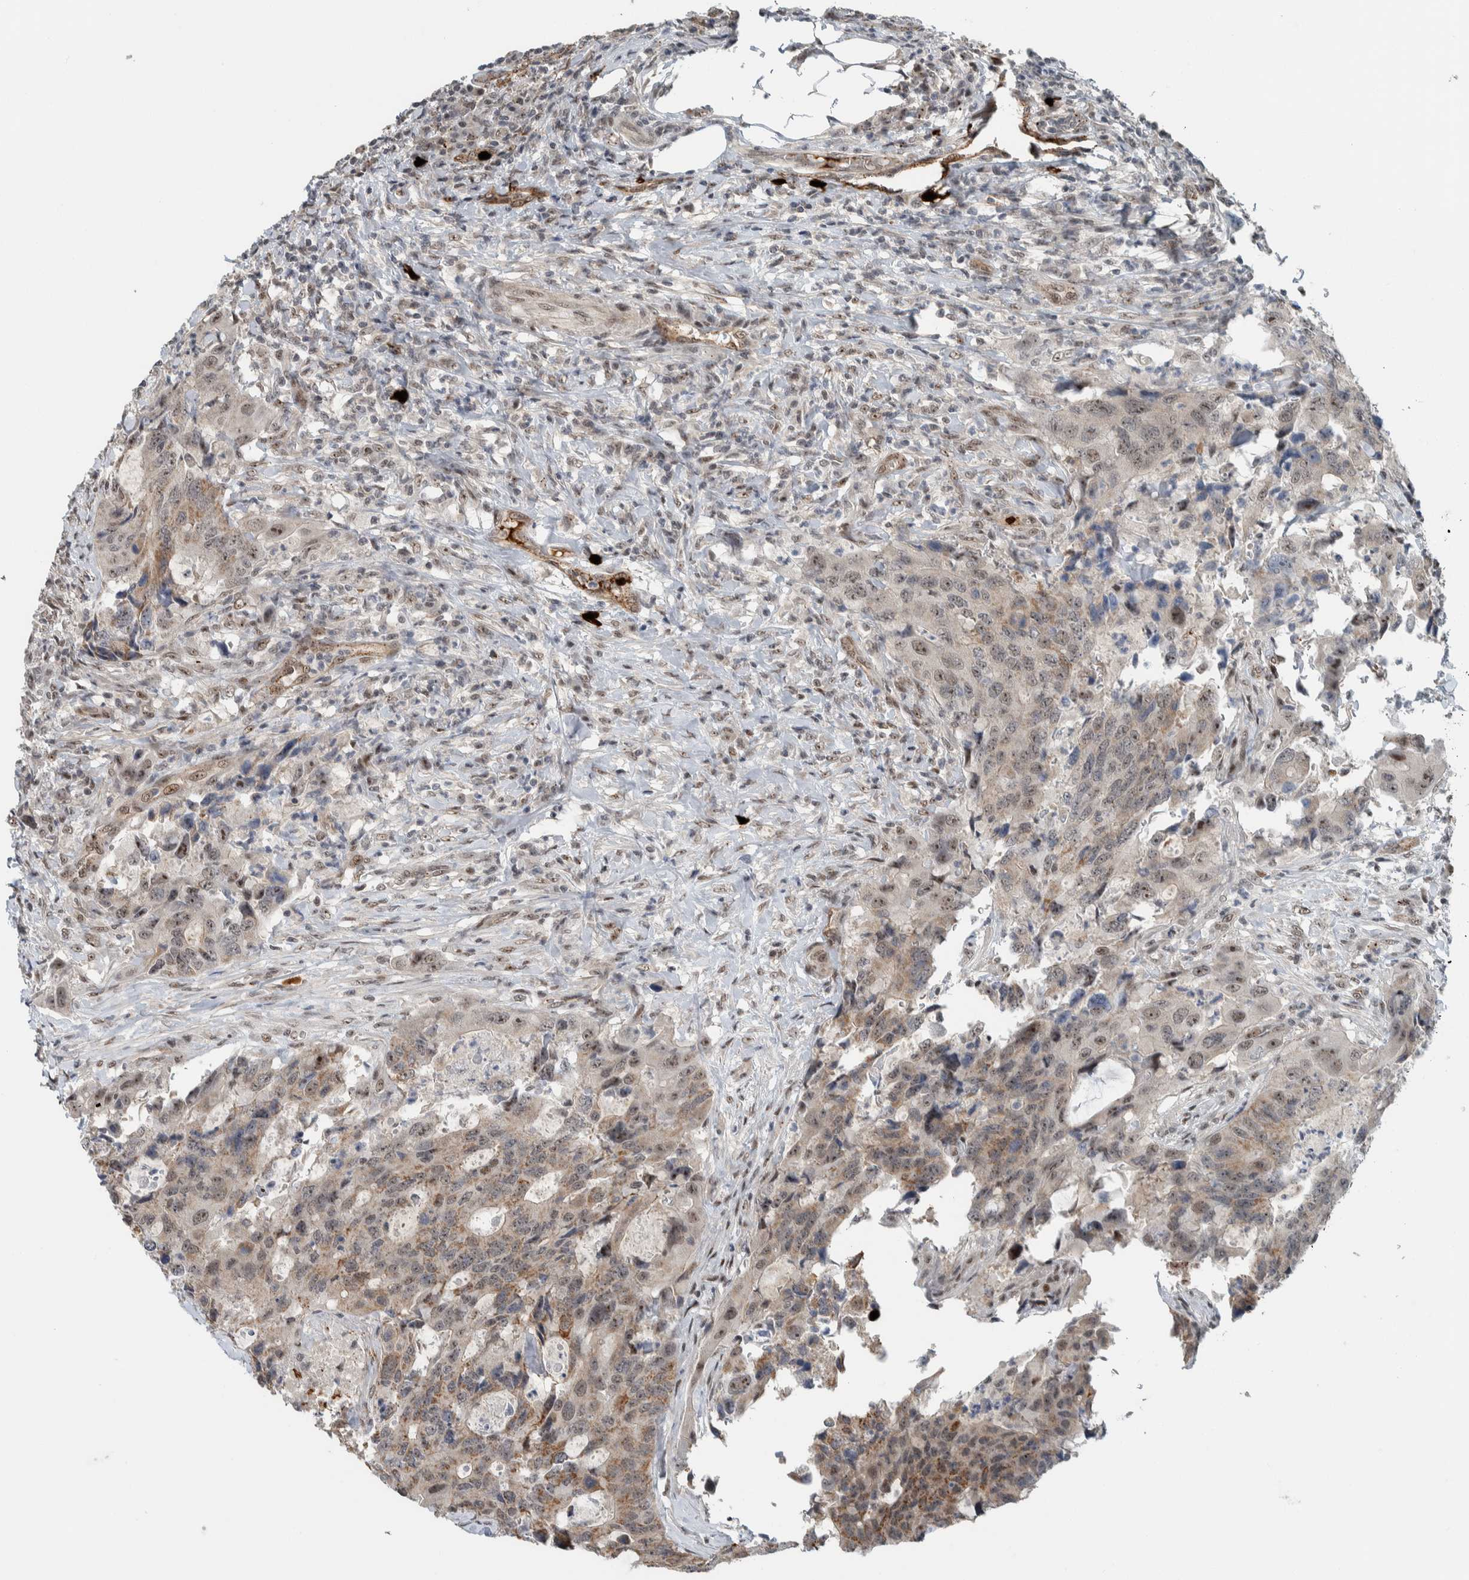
{"staining": {"intensity": "moderate", "quantity": ">75%", "location": "cytoplasmic/membranous,nuclear"}, "tissue": "colorectal cancer", "cell_type": "Tumor cells", "image_type": "cancer", "snomed": [{"axis": "morphology", "description": "Adenocarcinoma, NOS"}, {"axis": "topography", "description": "Colon"}], "caption": "Immunohistochemical staining of colorectal cancer exhibits moderate cytoplasmic/membranous and nuclear protein staining in about >75% of tumor cells.", "gene": "ZFP91", "patient": {"sex": "male", "age": 71}}